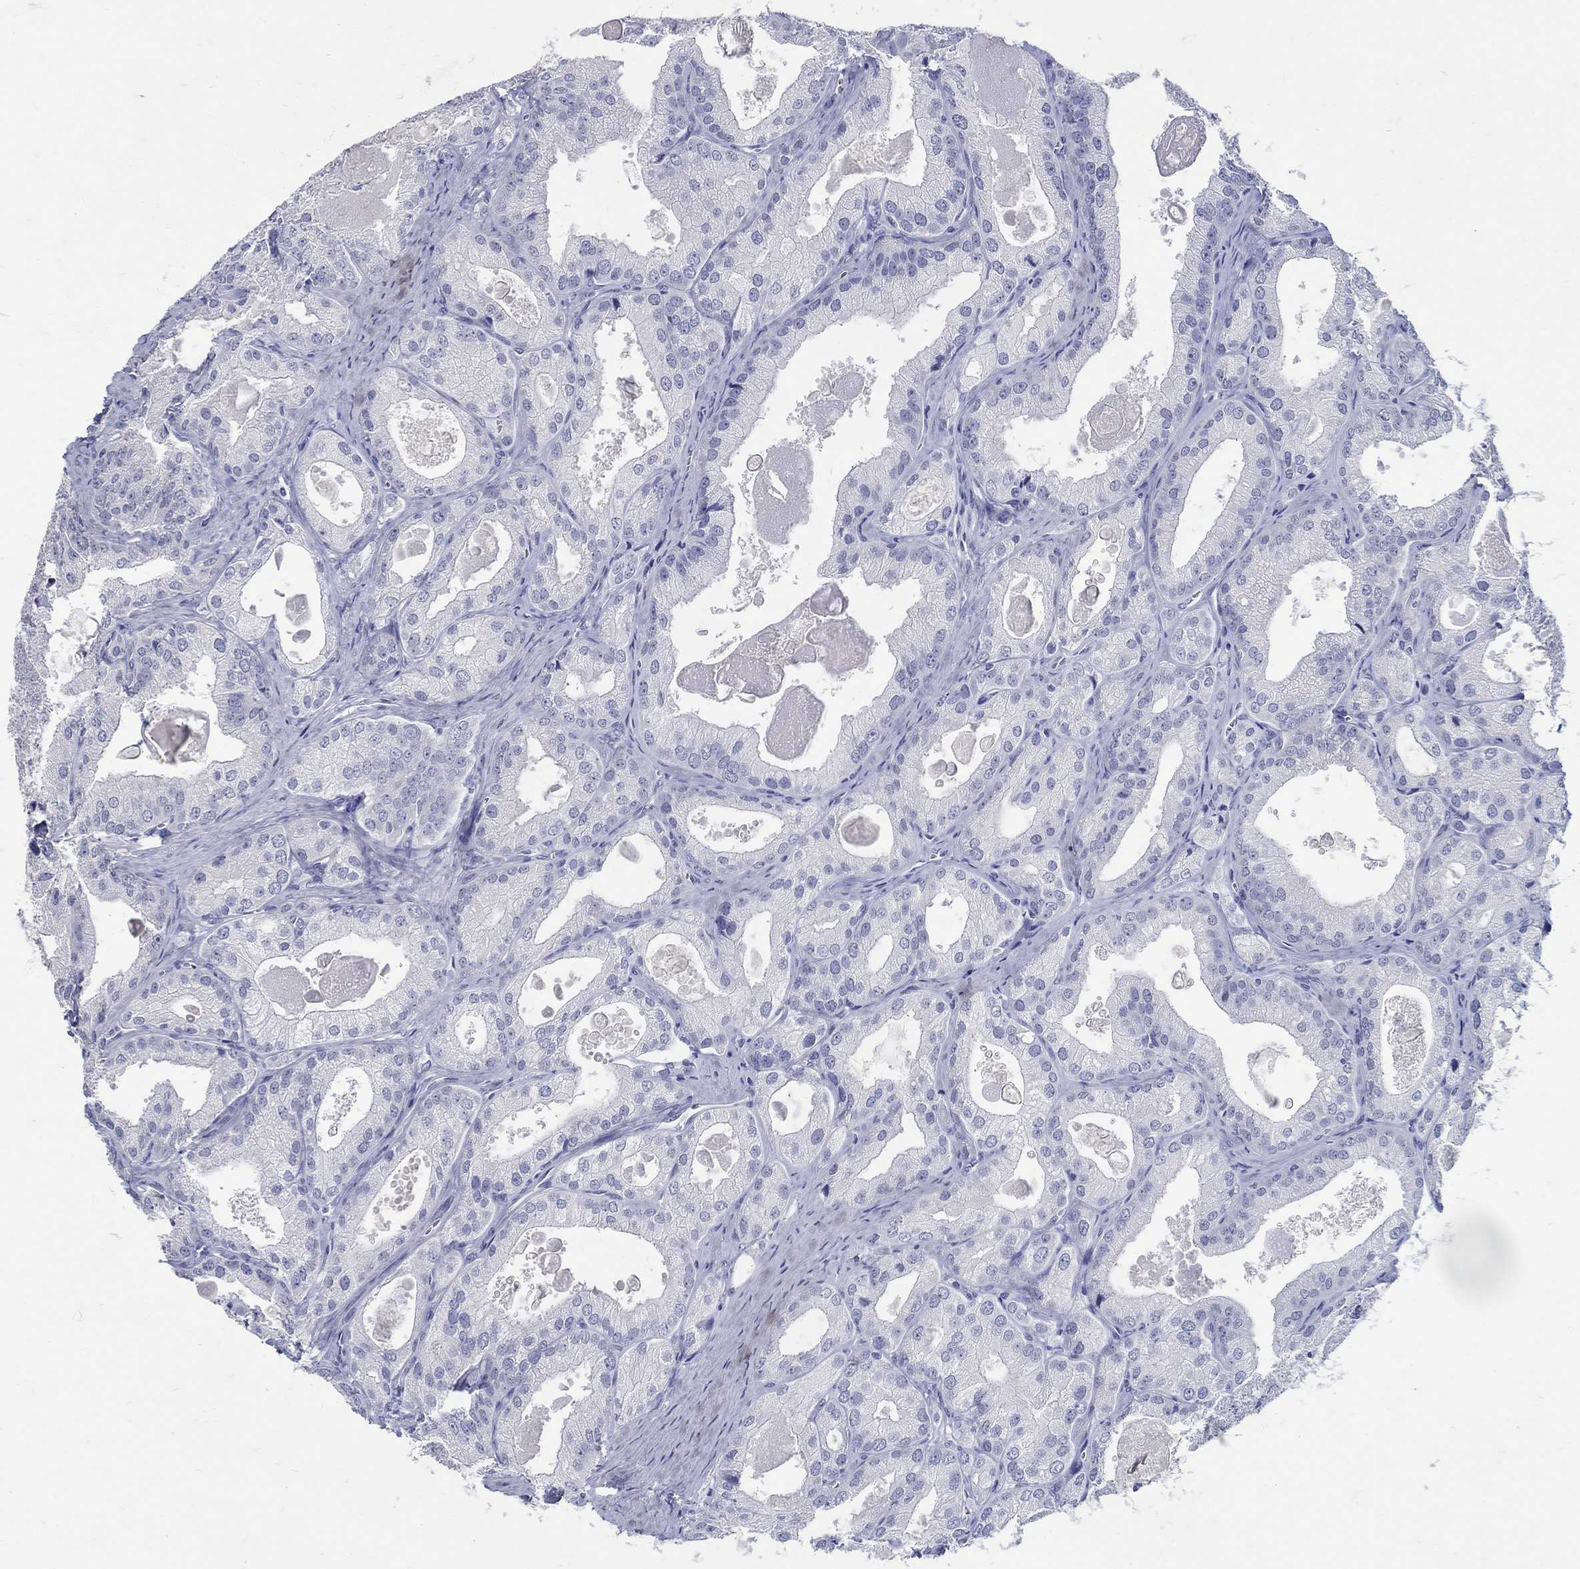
{"staining": {"intensity": "negative", "quantity": "none", "location": "none"}, "tissue": "prostate cancer", "cell_type": "Tumor cells", "image_type": "cancer", "snomed": [{"axis": "morphology", "description": "Adenocarcinoma, NOS"}, {"axis": "morphology", "description": "Adenocarcinoma, High grade"}, {"axis": "topography", "description": "Prostate"}], "caption": "Protein analysis of adenocarcinoma (prostate) exhibits no significant expression in tumor cells.", "gene": "SOX2", "patient": {"sex": "male", "age": 70}}